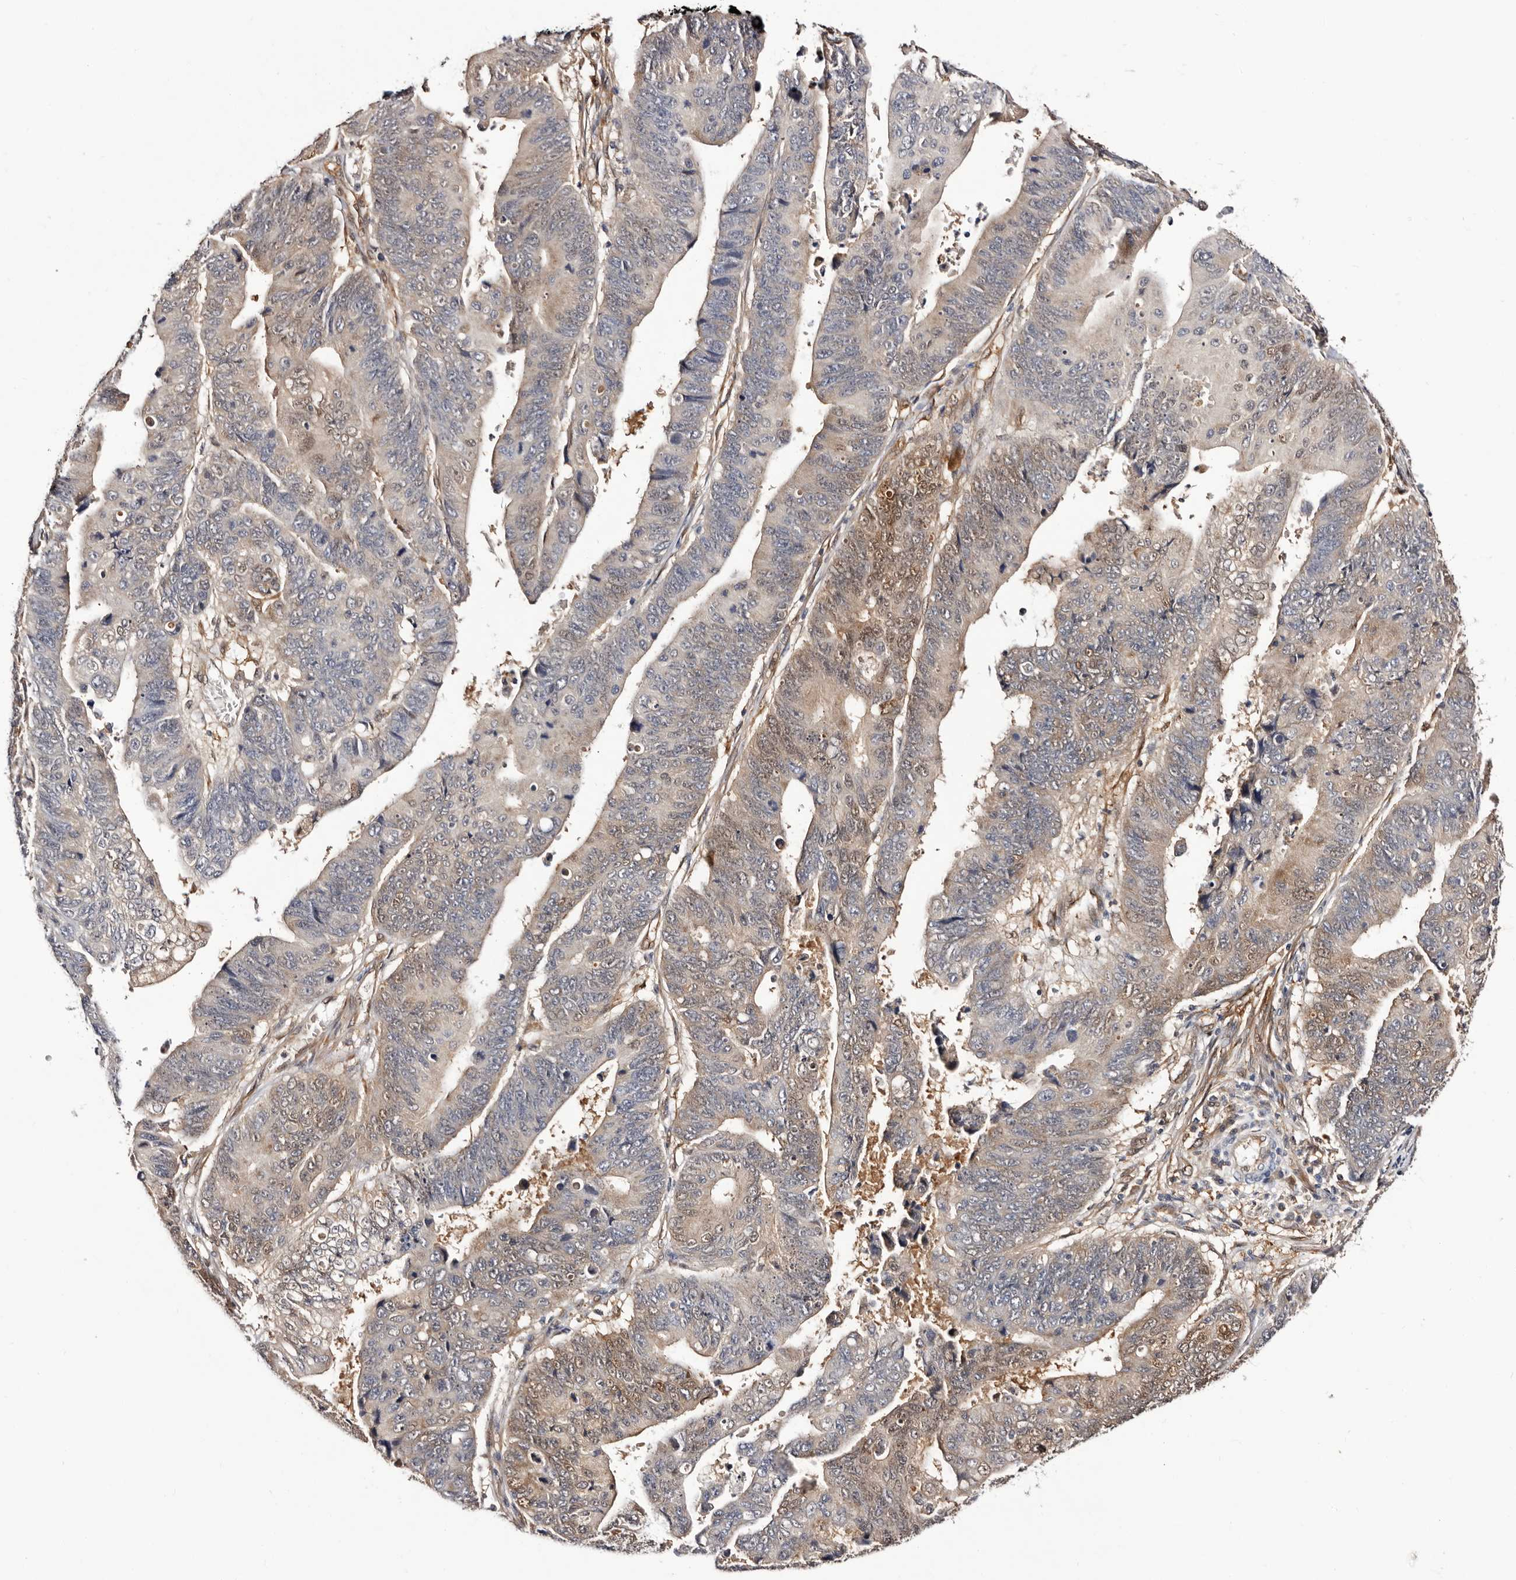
{"staining": {"intensity": "weak", "quantity": "25%-75%", "location": "cytoplasmic/membranous"}, "tissue": "stomach cancer", "cell_type": "Tumor cells", "image_type": "cancer", "snomed": [{"axis": "morphology", "description": "Adenocarcinoma, NOS"}, {"axis": "topography", "description": "Stomach"}], "caption": "Adenocarcinoma (stomach) was stained to show a protein in brown. There is low levels of weak cytoplasmic/membranous staining in about 25%-75% of tumor cells. The protein is stained brown, and the nuclei are stained in blue (DAB IHC with brightfield microscopy, high magnification).", "gene": "TP53I3", "patient": {"sex": "male", "age": 59}}